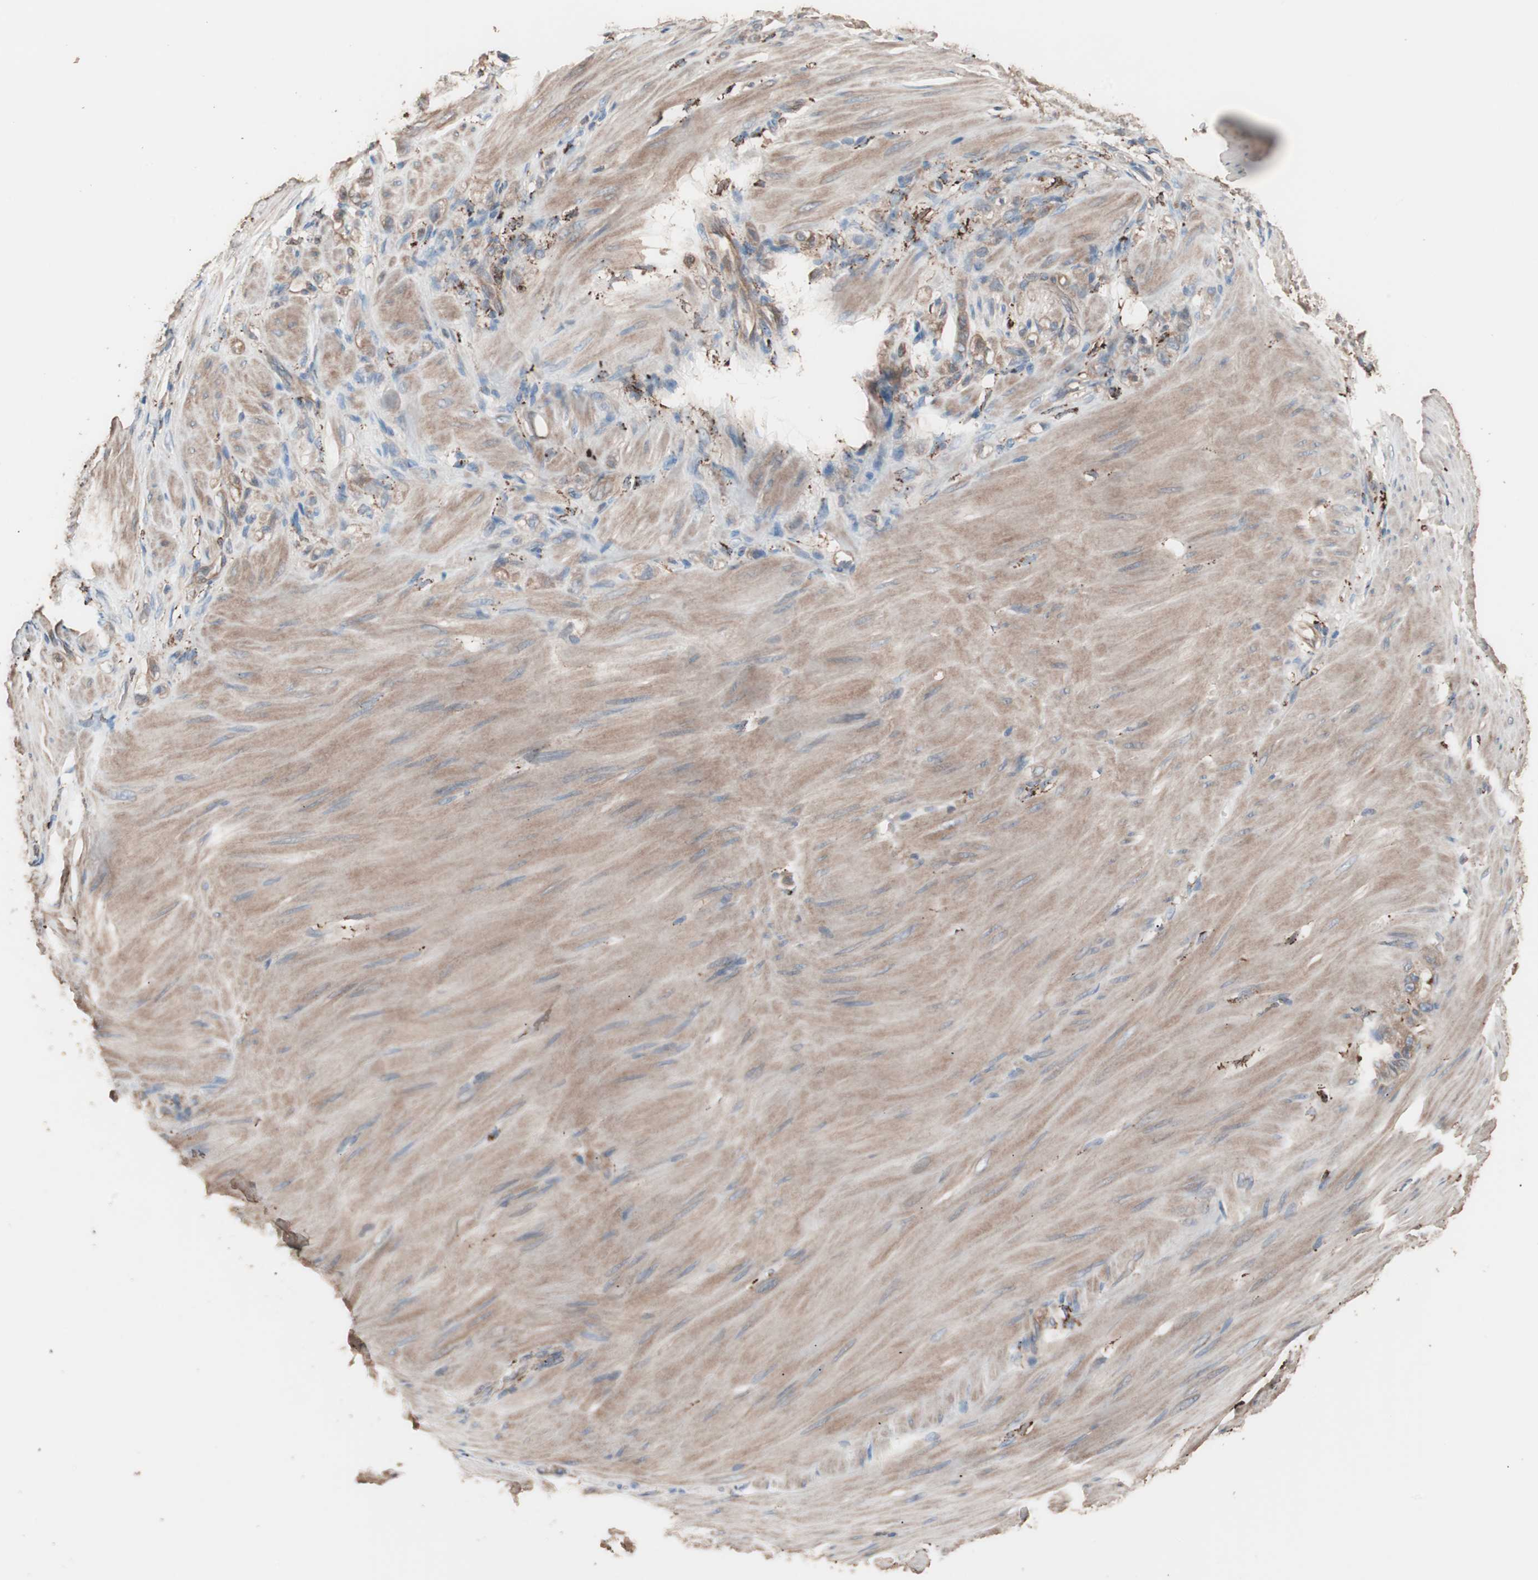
{"staining": {"intensity": "weak", "quantity": "25%-75%", "location": "cytoplasmic/membranous"}, "tissue": "stomach cancer", "cell_type": "Tumor cells", "image_type": "cancer", "snomed": [{"axis": "morphology", "description": "Adenocarcinoma, NOS"}, {"axis": "topography", "description": "Stomach"}], "caption": "Immunohistochemistry (IHC) (DAB (3,3'-diaminobenzidine)) staining of stomach cancer (adenocarcinoma) reveals weak cytoplasmic/membranous protein expression in about 25%-75% of tumor cells. Immunohistochemistry stains the protein in brown and the nuclei are stained blue.", "gene": "CCT3", "patient": {"sex": "male", "age": 82}}